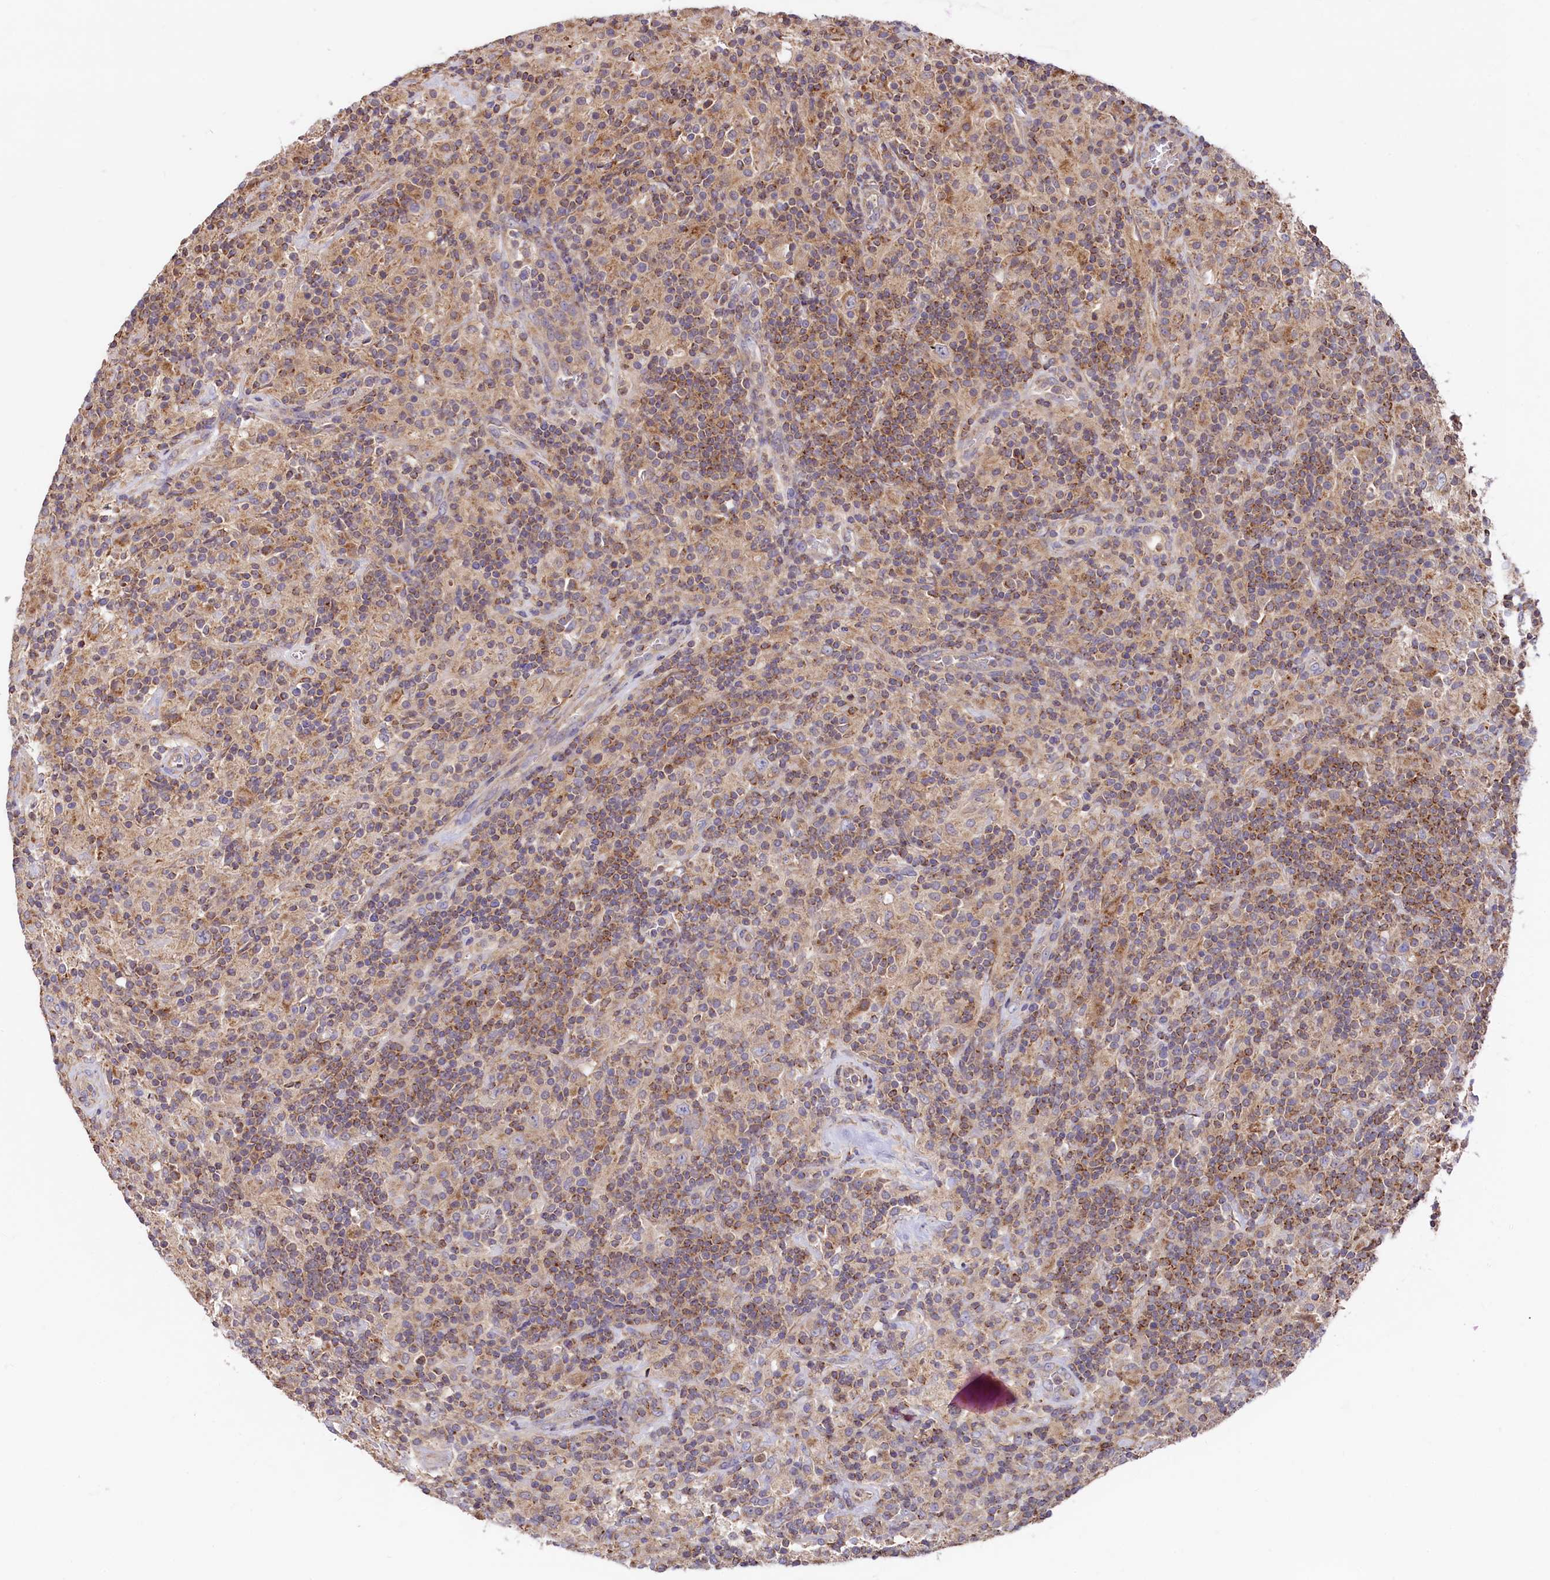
{"staining": {"intensity": "weak", "quantity": "<25%", "location": "cytoplasmic/membranous"}, "tissue": "lymphoma", "cell_type": "Tumor cells", "image_type": "cancer", "snomed": [{"axis": "morphology", "description": "Hodgkin's disease, NOS"}, {"axis": "topography", "description": "Lymph node"}], "caption": "The image shows no significant staining in tumor cells of Hodgkin's disease.", "gene": "CIAO3", "patient": {"sex": "male", "age": 70}}